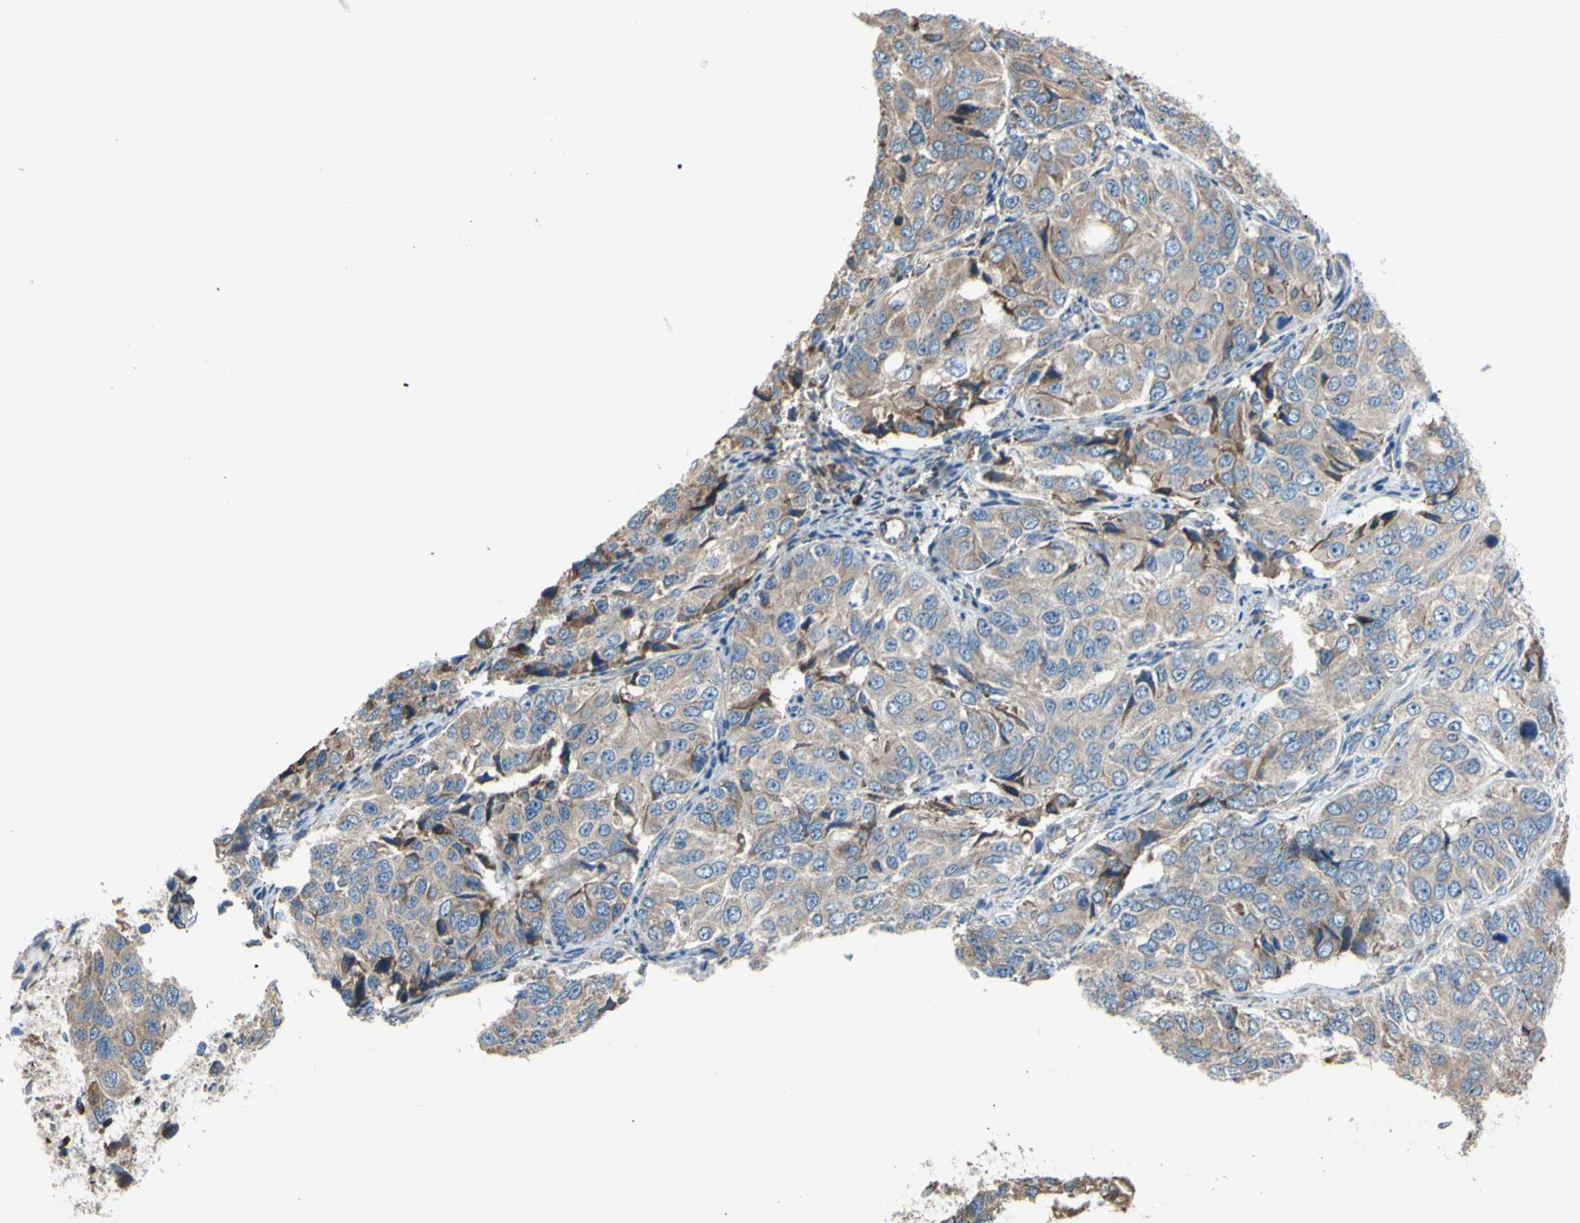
{"staining": {"intensity": "weak", "quantity": ">75%", "location": "cytoplasmic/membranous"}, "tissue": "ovarian cancer", "cell_type": "Tumor cells", "image_type": "cancer", "snomed": [{"axis": "morphology", "description": "Carcinoma, endometroid"}, {"axis": "topography", "description": "Ovary"}], "caption": "Immunohistochemical staining of human ovarian cancer displays low levels of weak cytoplasmic/membranous staining in approximately >75% of tumor cells.", "gene": "BMF", "patient": {"sex": "female", "age": 51}}